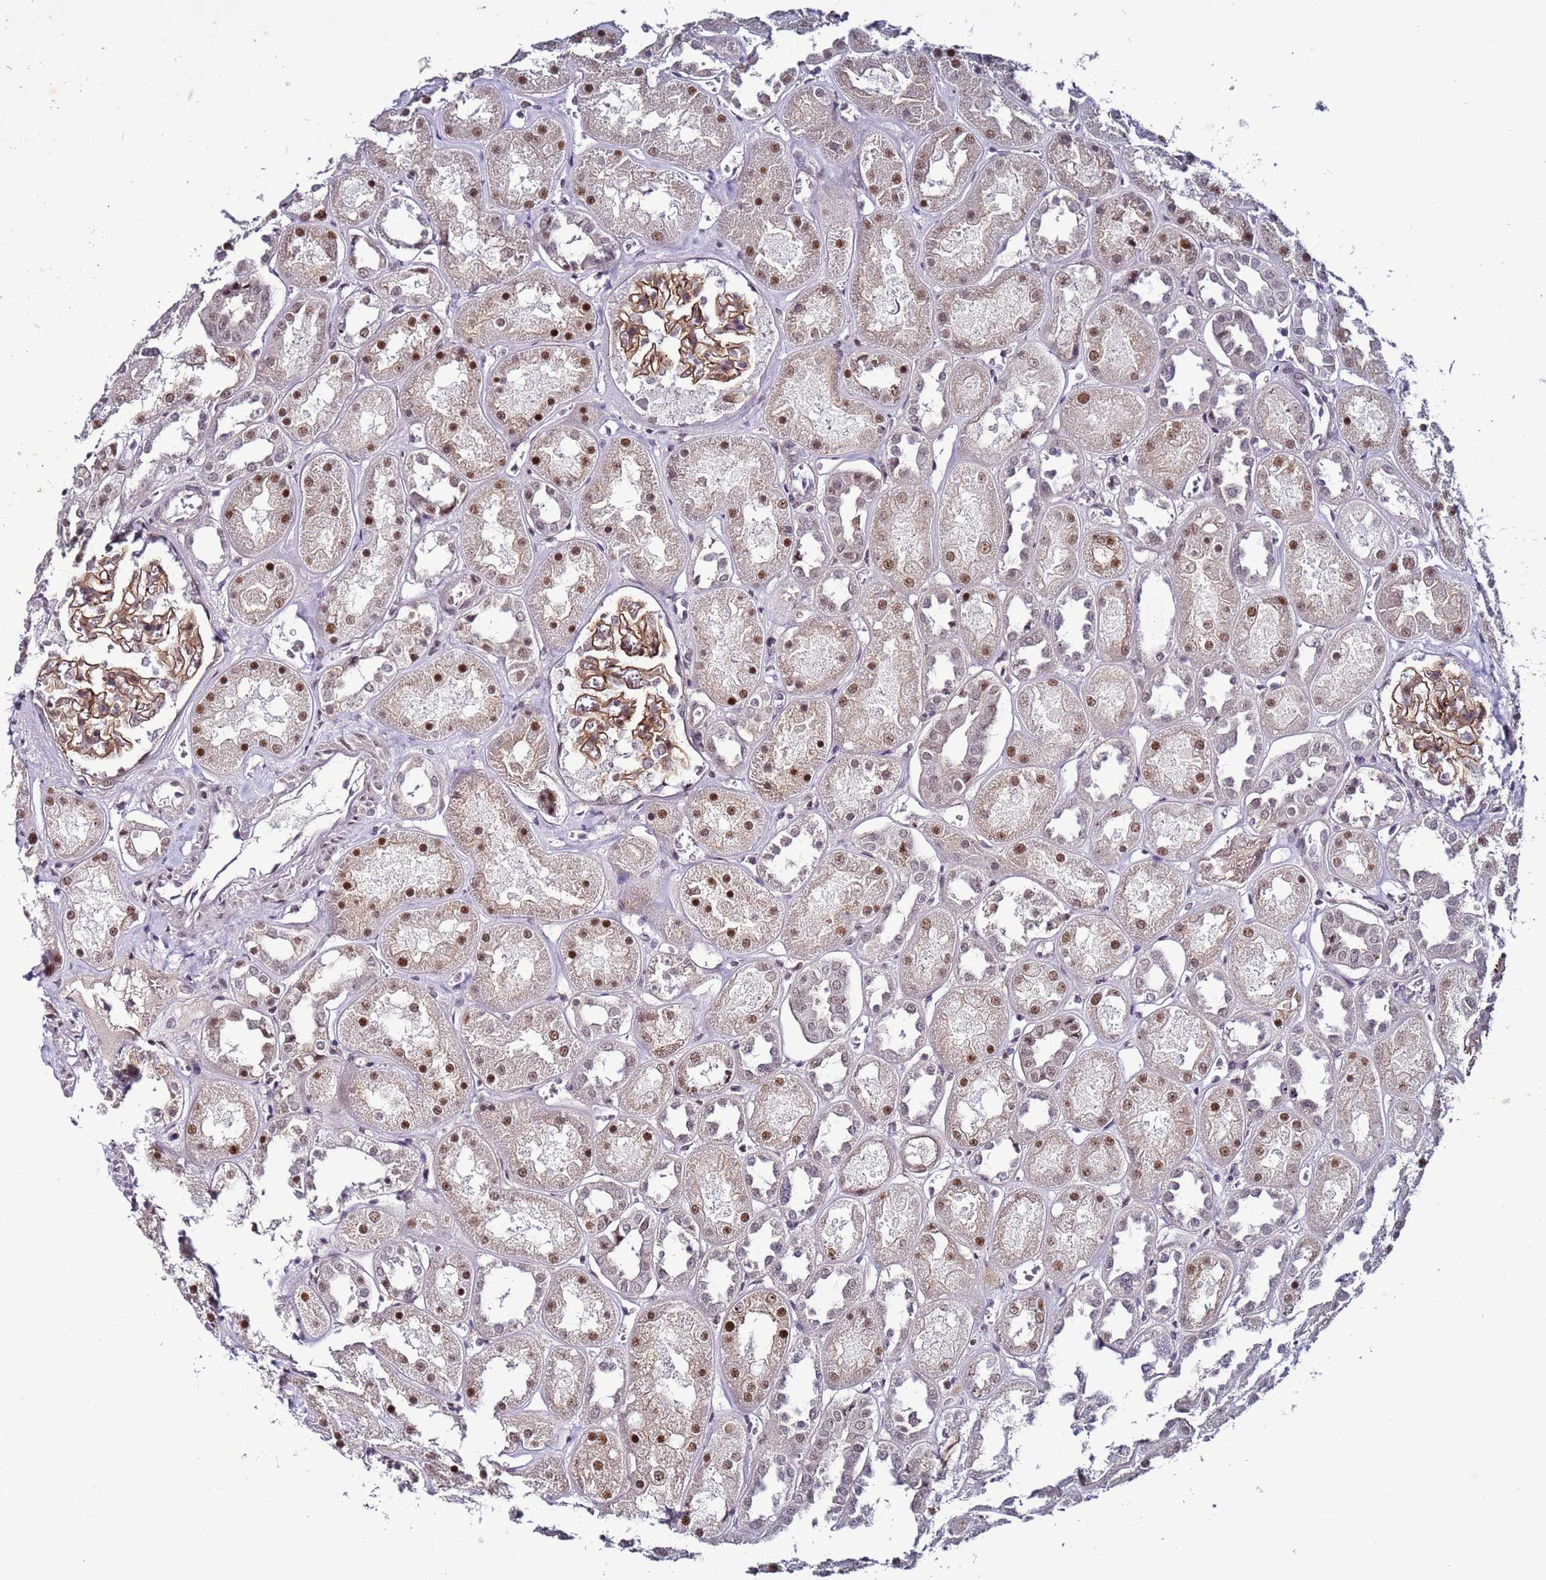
{"staining": {"intensity": "moderate", "quantity": ">75%", "location": "cytoplasmic/membranous"}, "tissue": "kidney", "cell_type": "Cells in glomeruli", "image_type": "normal", "snomed": [{"axis": "morphology", "description": "Normal tissue, NOS"}, {"axis": "topography", "description": "Kidney"}], "caption": "Kidney stained with DAB (3,3'-diaminobenzidine) IHC demonstrates medium levels of moderate cytoplasmic/membranous expression in approximately >75% of cells in glomeruli. The protein is stained brown, and the nuclei are stained in blue (DAB (3,3'-diaminobenzidine) IHC with brightfield microscopy, high magnification).", "gene": "PSMA7", "patient": {"sex": "male", "age": 70}}